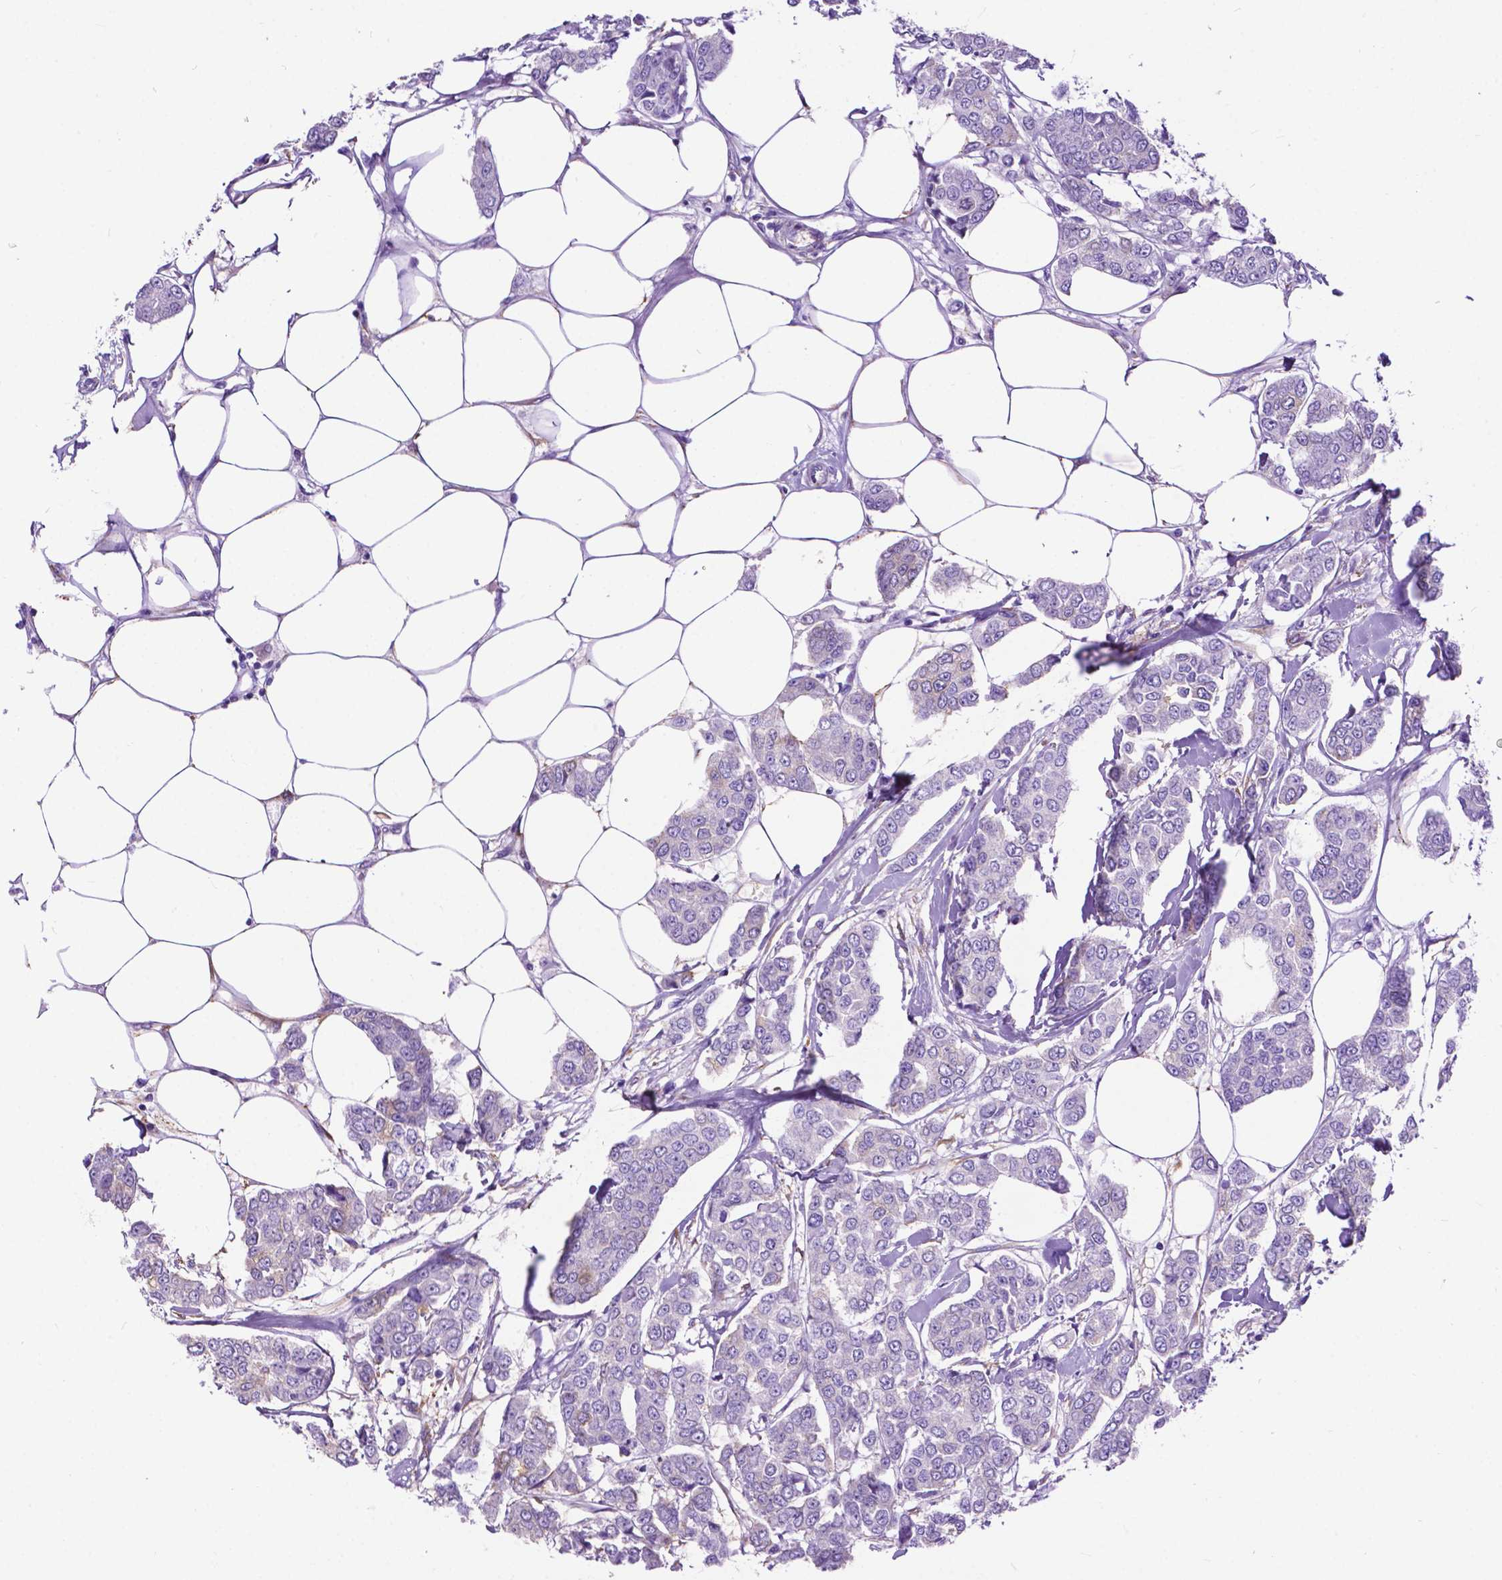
{"staining": {"intensity": "negative", "quantity": "none", "location": "none"}, "tissue": "breast cancer", "cell_type": "Tumor cells", "image_type": "cancer", "snomed": [{"axis": "morphology", "description": "Duct carcinoma"}, {"axis": "topography", "description": "Breast"}], "caption": "Immunohistochemistry histopathology image of breast invasive ductal carcinoma stained for a protein (brown), which displays no staining in tumor cells.", "gene": "PCDHA12", "patient": {"sex": "female", "age": 94}}